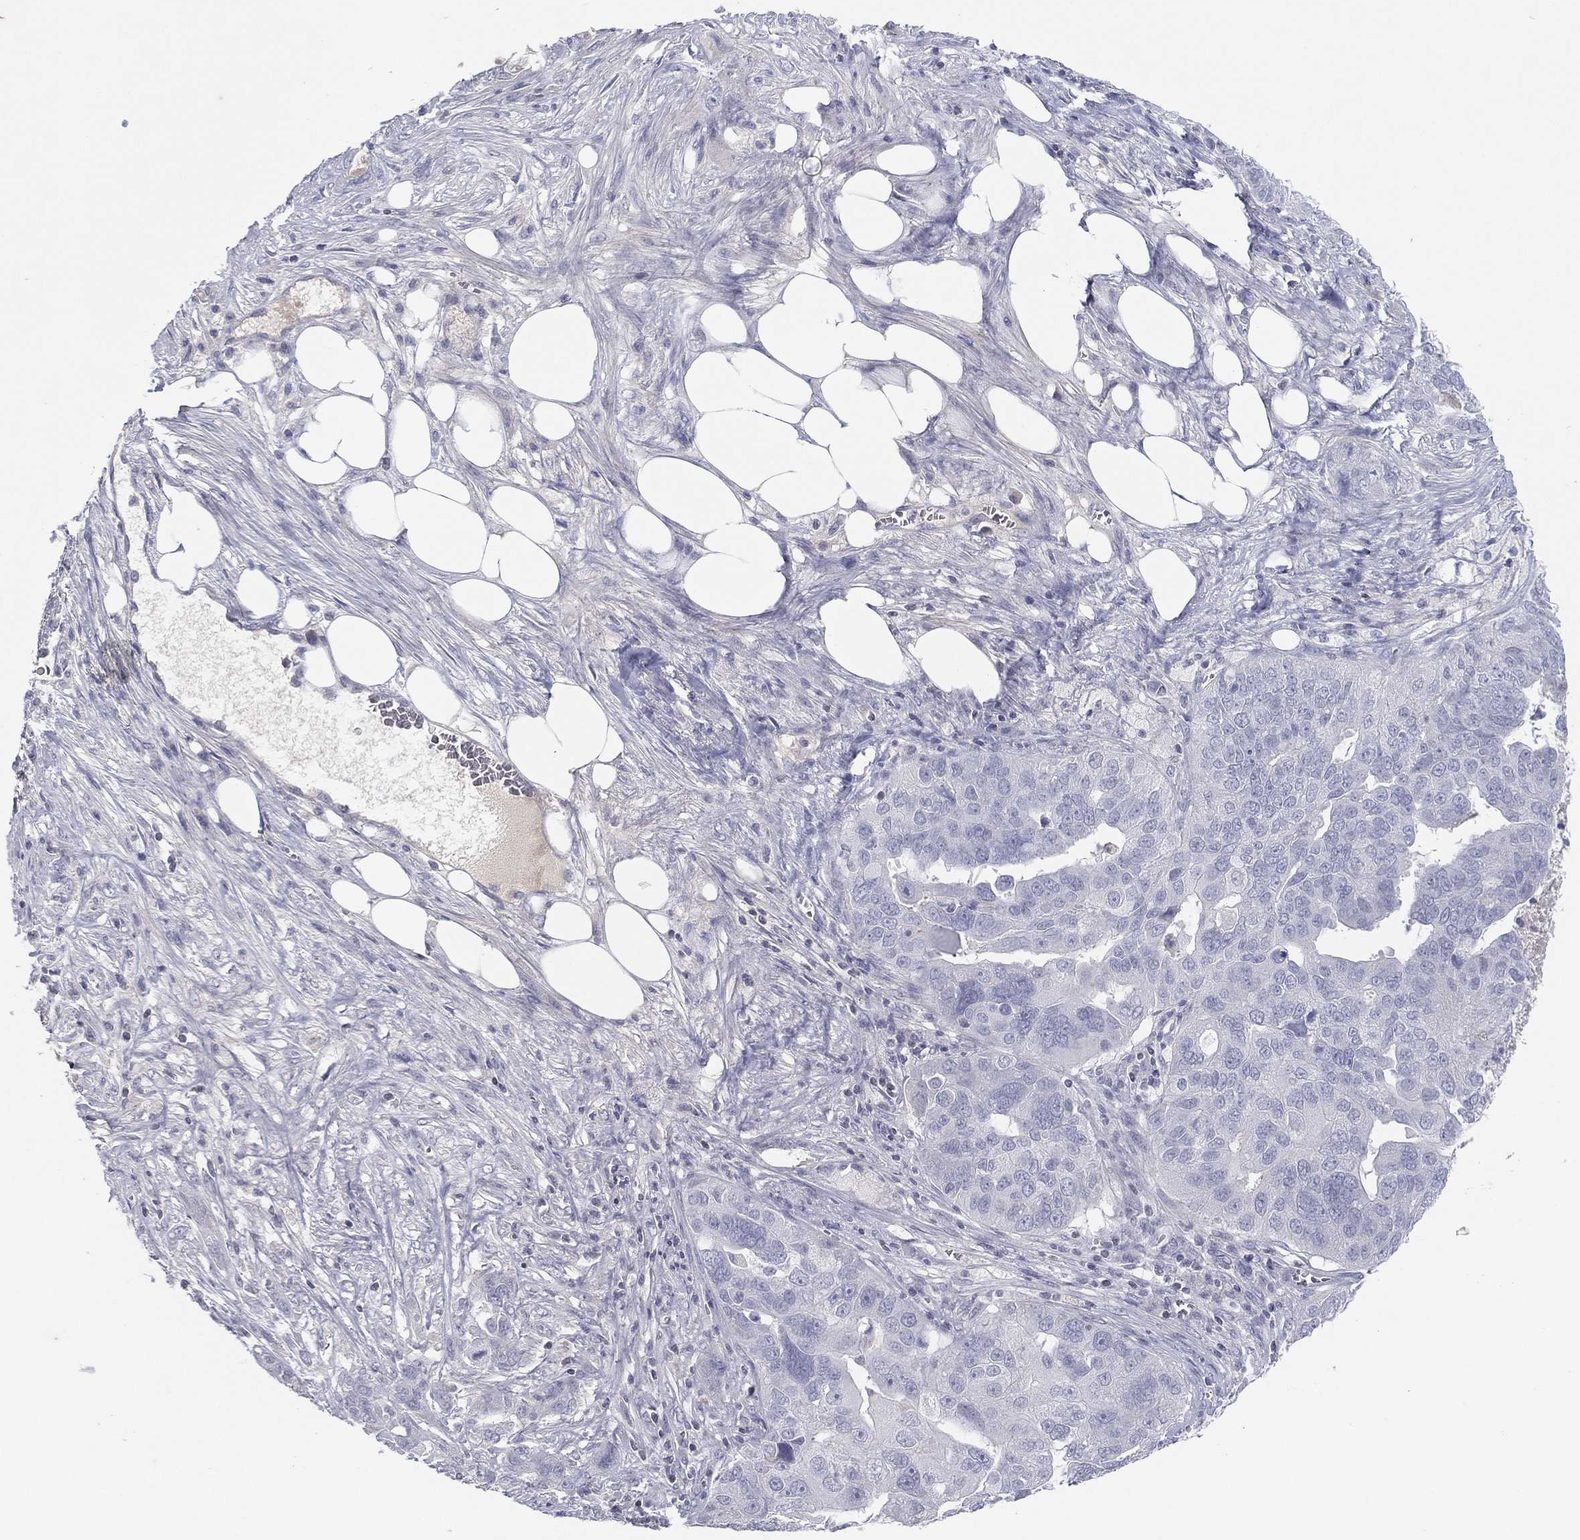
{"staining": {"intensity": "negative", "quantity": "none", "location": "none"}, "tissue": "ovarian cancer", "cell_type": "Tumor cells", "image_type": "cancer", "snomed": [{"axis": "morphology", "description": "Carcinoma, endometroid"}, {"axis": "topography", "description": "Soft tissue"}, {"axis": "topography", "description": "Ovary"}], "caption": "Tumor cells show no significant protein staining in endometroid carcinoma (ovarian). (Immunohistochemistry, brightfield microscopy, high magnification).", "gene": "CPT1B", "patient": {"sex": "female", "age": 52}}